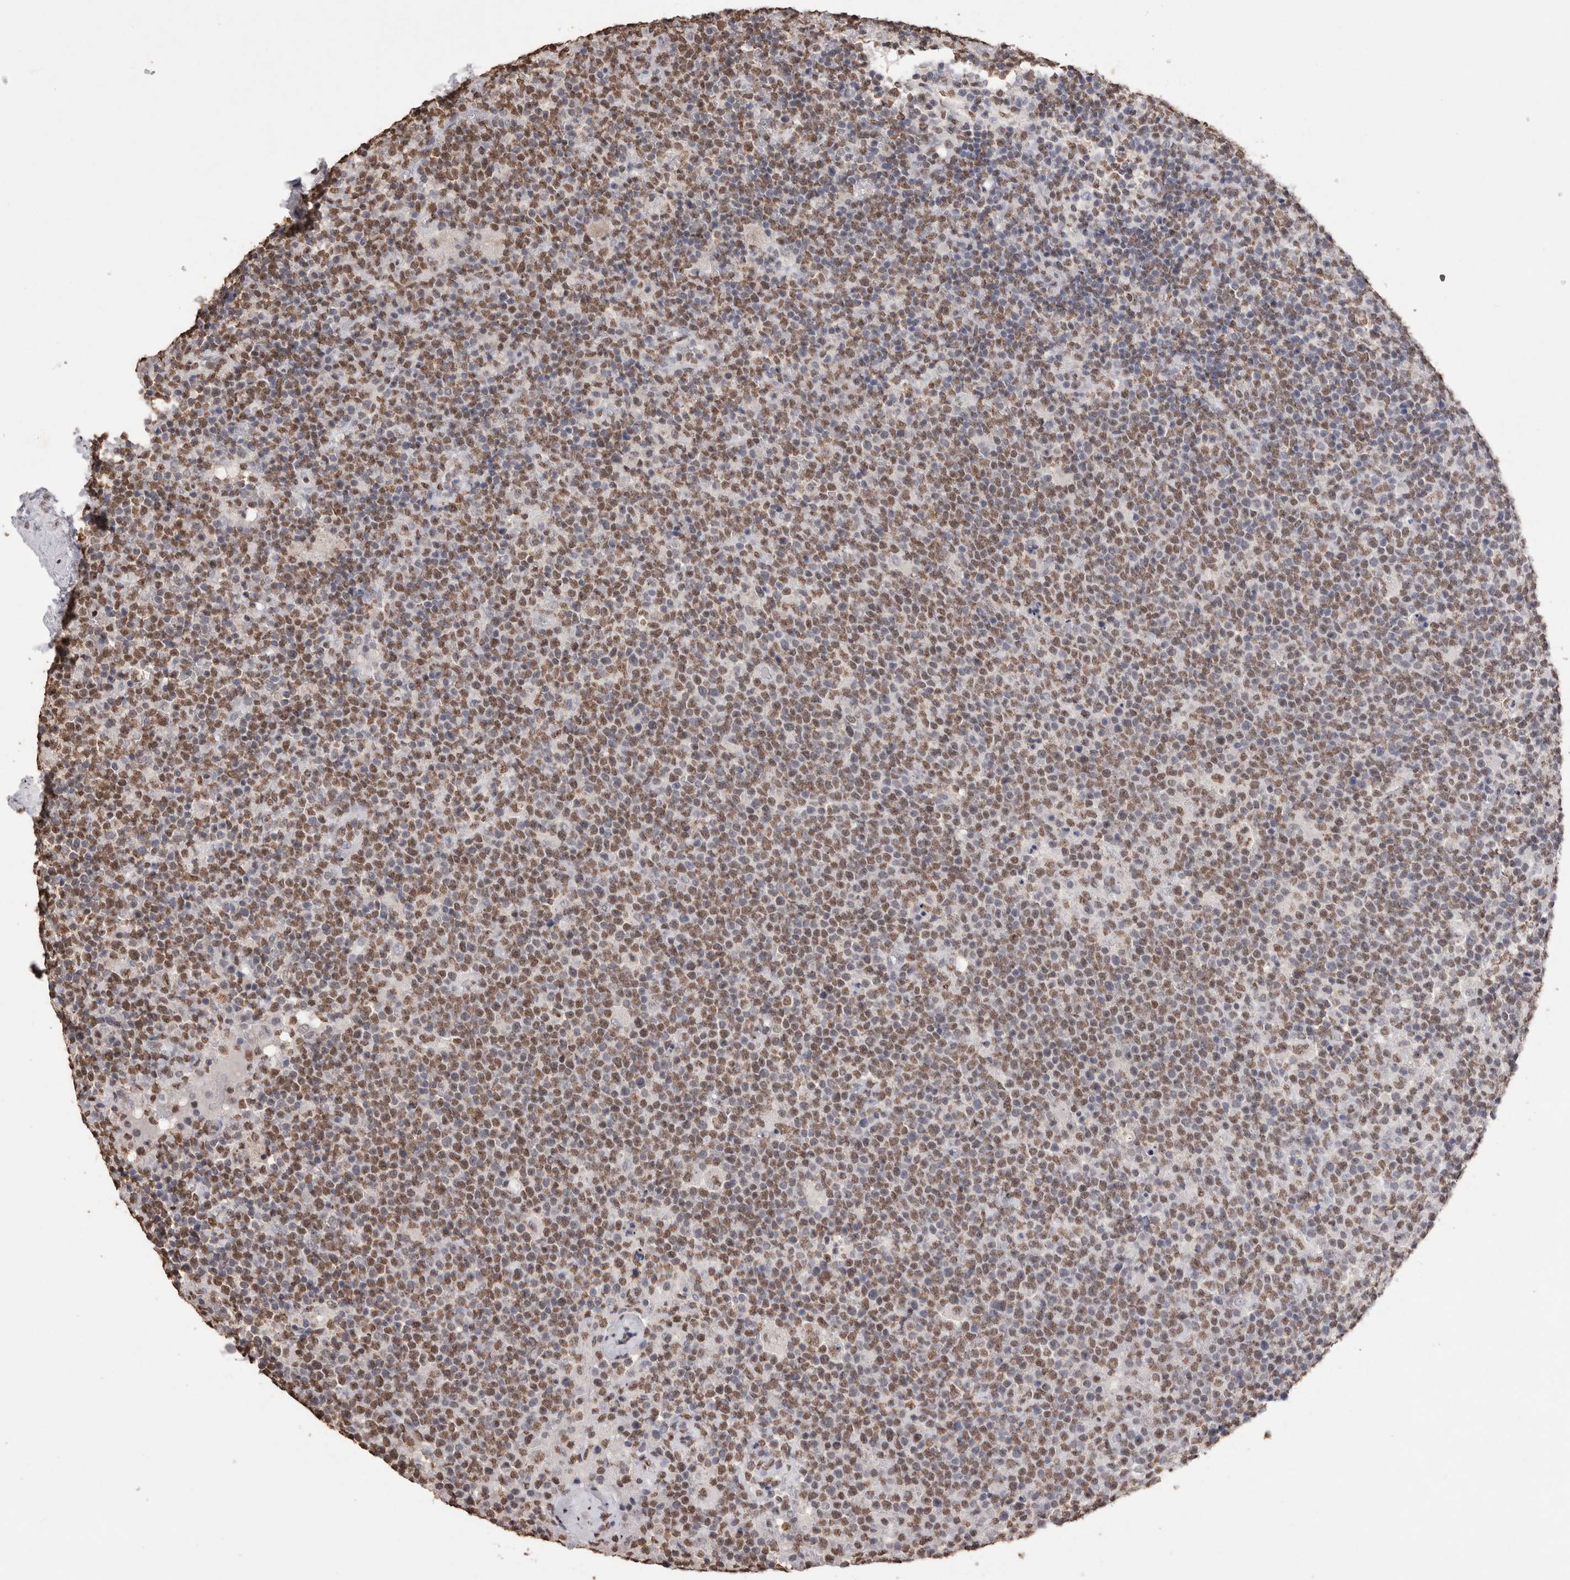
{"staining": {"intensity": "moderate", "quantity": ">75%", "location": "nuclear"}, "tissue": "lymphoma", "cell_type": "Tumor cells", "image_type": "cancer", "snomed": [{"axis": "morphology", "description": "Malignant lymphoma, non-Hodgkin's type, High grade"}, {"axis": "topography", "description": "Lymph node"}], "caption": "Immunohistochemistry image of high-grade malignant lymphoma, non-Hodgkin's type stained for a protein (brown), which reveals medium levels of moderate nuclear staining in about >75% of tumor cells.", "gene": "NTHL1", "patient": {"sex": "male", "age": 61}}